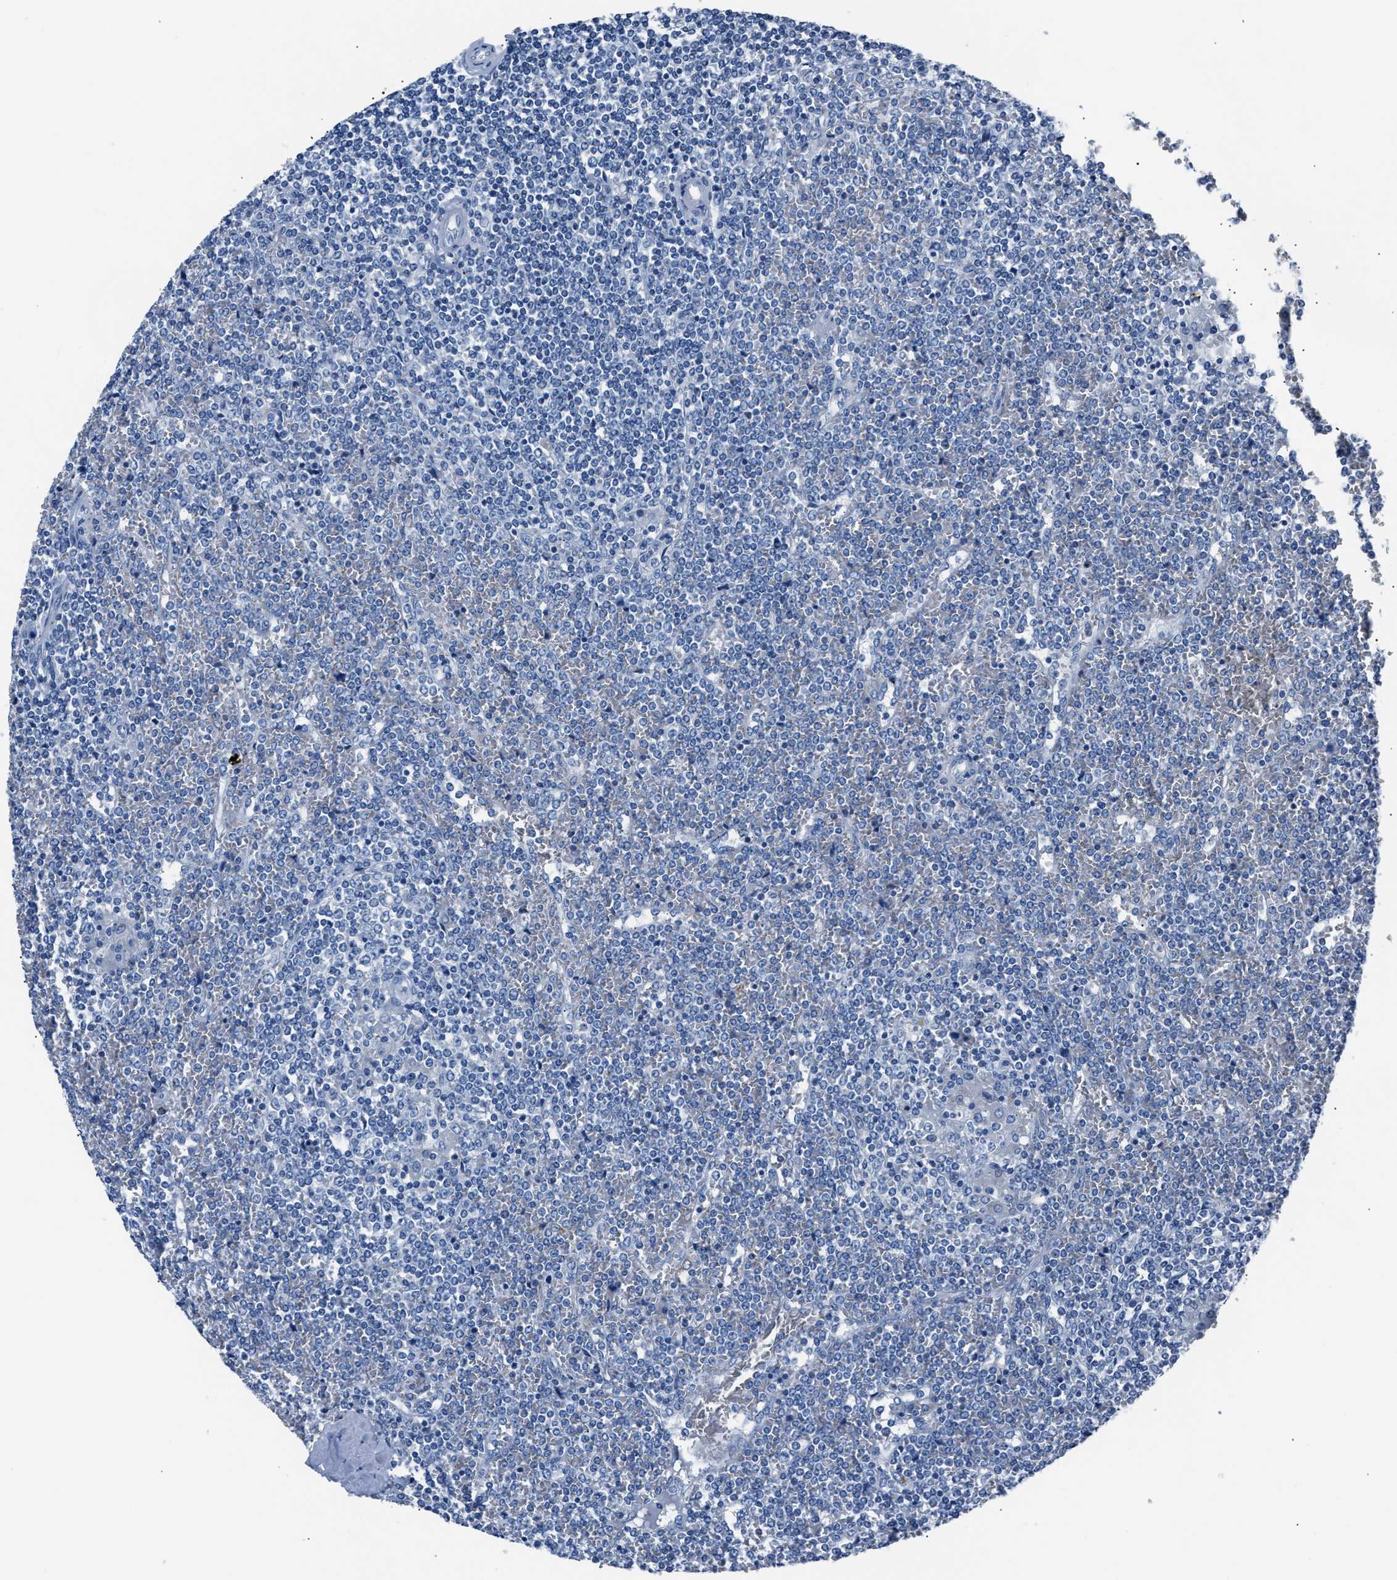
{"staining": {"intensity": "negative", "quantity": "none", "location": "none"}, "tissue": "lymphoma", "cell_type": "Tumor cells", "image_type": "cancer", "snomed": [{"axis": "morphology", "description": "Malignant lymphoma, non-Hodgkin's type, Low grade"}, {"axis": "topography", "description": "Spleen"}], "caption": "This is an immunohistochemistry (IHC) micrograph of lymphoma. There is no positivity in tumor cells.", "gene": "AMACR", "patient": {"sex": "female", "age": 19}}